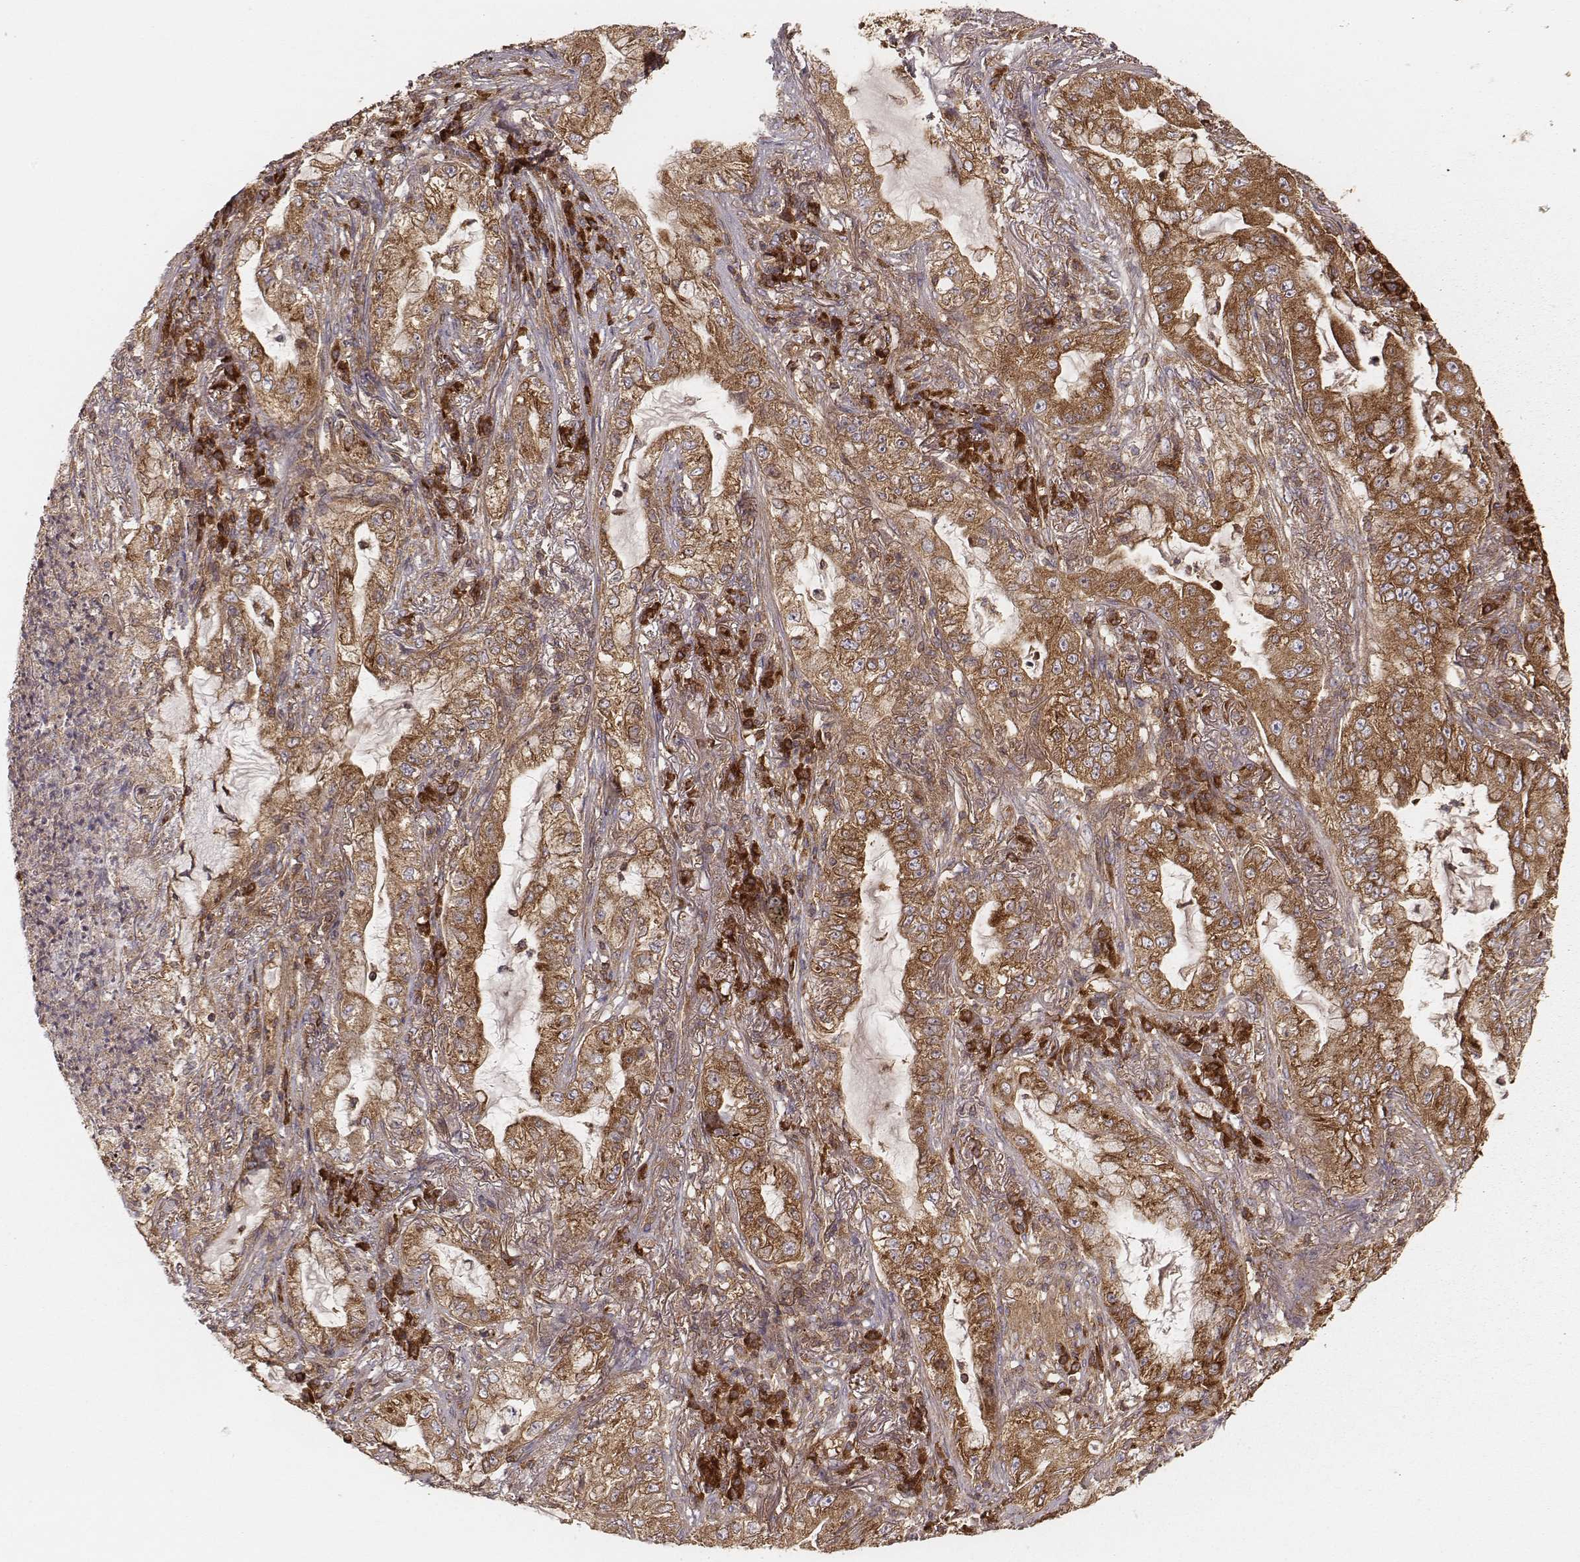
{"staining": {"intensity": "moderate", "quantity": ">75%", "location": "cytoplasmic/membranous"}, "tissue": "lung cancer", "cell_type": "Tumor cells", "image_type": "cancer", "snomed": [{"axis": "morphology", "description": "Adenocarcinoma, NOS"}, {"axis": "topography", "description": "Lung"}], "caption": "IHC photomicrograph of neoplastic tissue: human lung cancer (adenocarcinoma) stained using IHC displays medium levels of moderate protein expression localized specifically in the cytoplasmic/membranous of tumor cells, appearing as a cytoplasmic/membranous brown color.", "gene": "CARS1", "patient": {"sex": "female", "age": 73}}